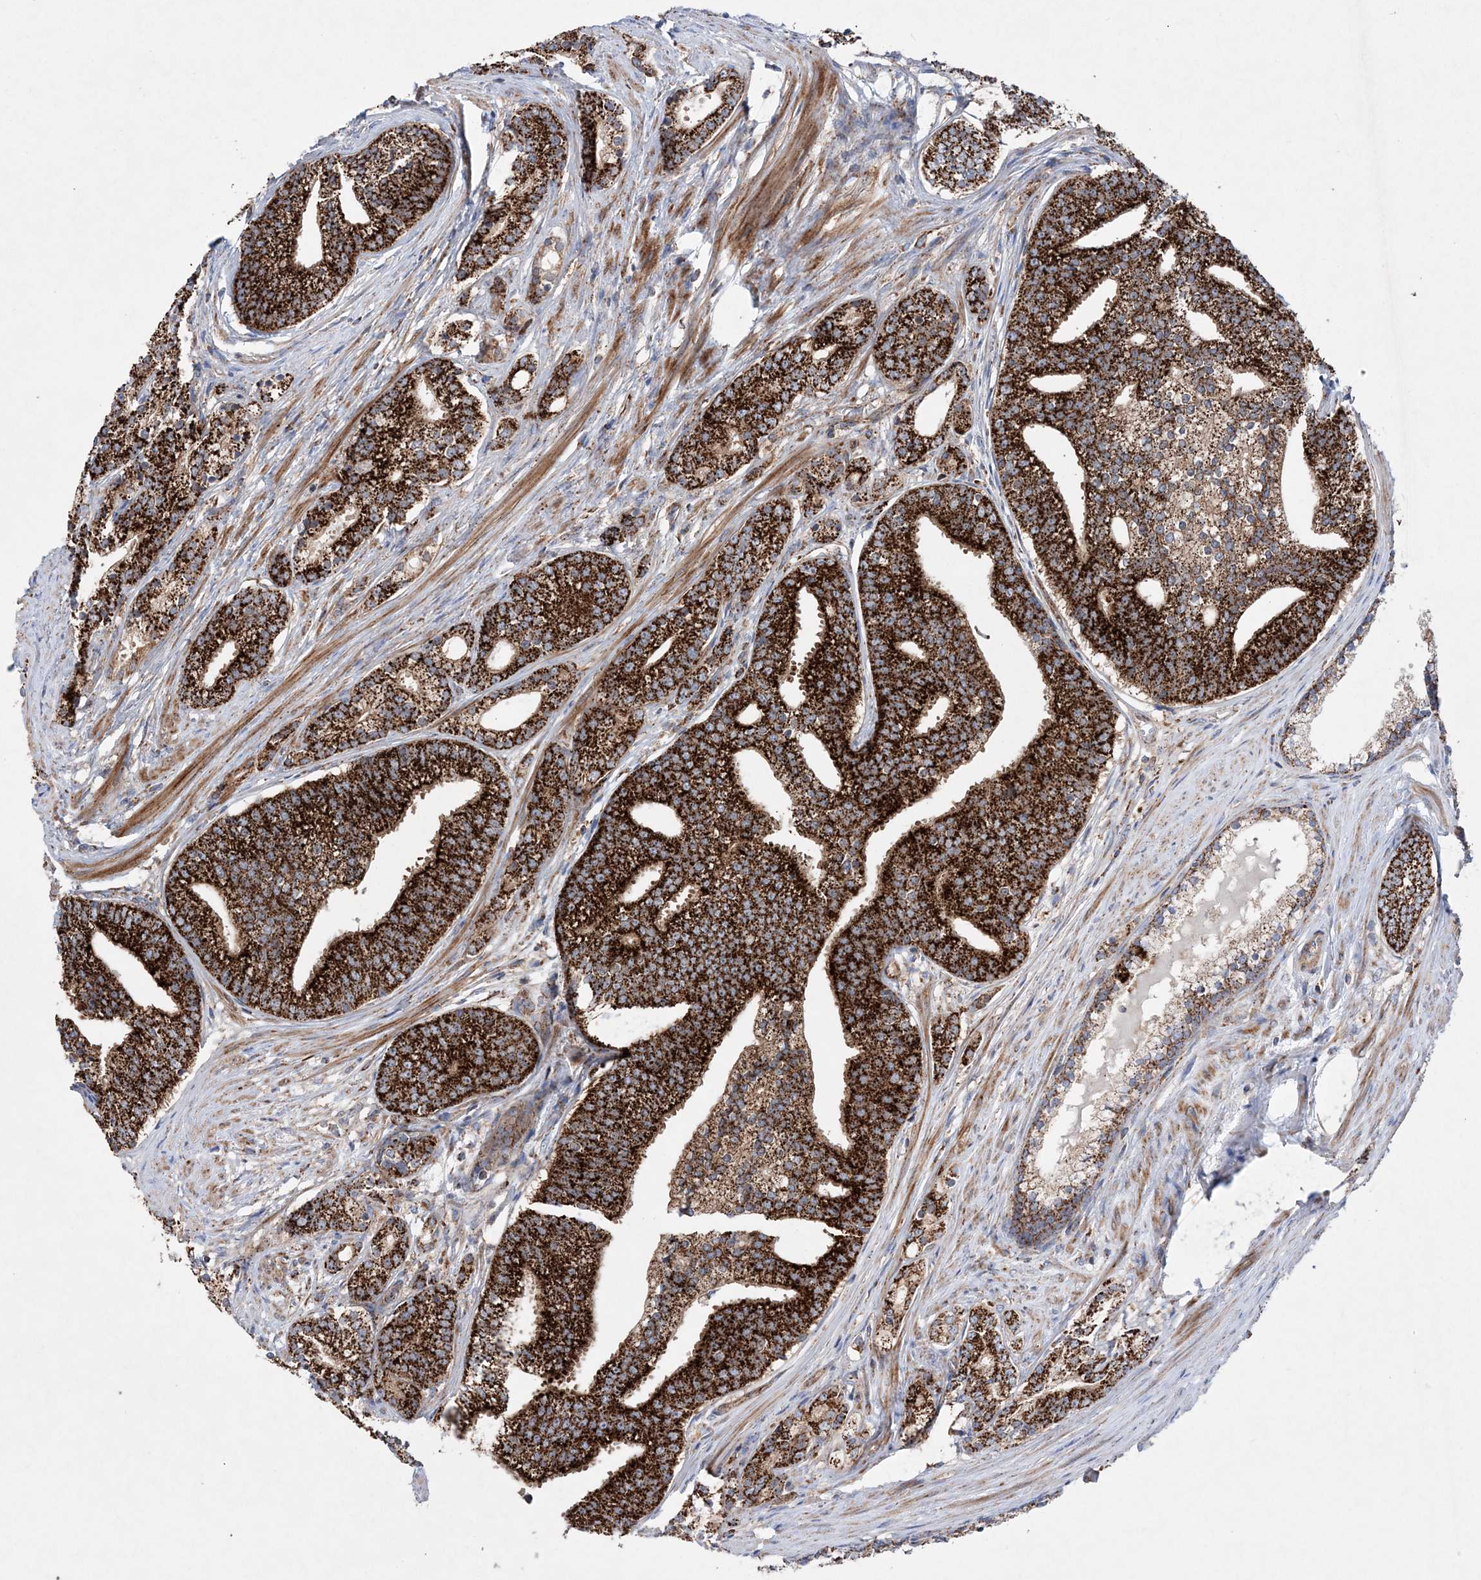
{"staining": {"intensity": "strong", "quantity": ">75%", "location": "cytoplasmic/membranous"}, "tissue": "prostate cancer", "cell_type": "Tumor cells", "image_type": "cancer", "snomed": [{"axis": "morphology", "description": "Adenocarcinoma, Low grade"}, {"axis": "topography", "description": "Prostate"}], "caption": "A brown stain shows strong cytoplasmic/membranous expression of a protein in low-grade adenocarcinoma (prostate) tumor cells.", "gene": "NGLY1", "patient": {"sex": "male", "age": 71}}